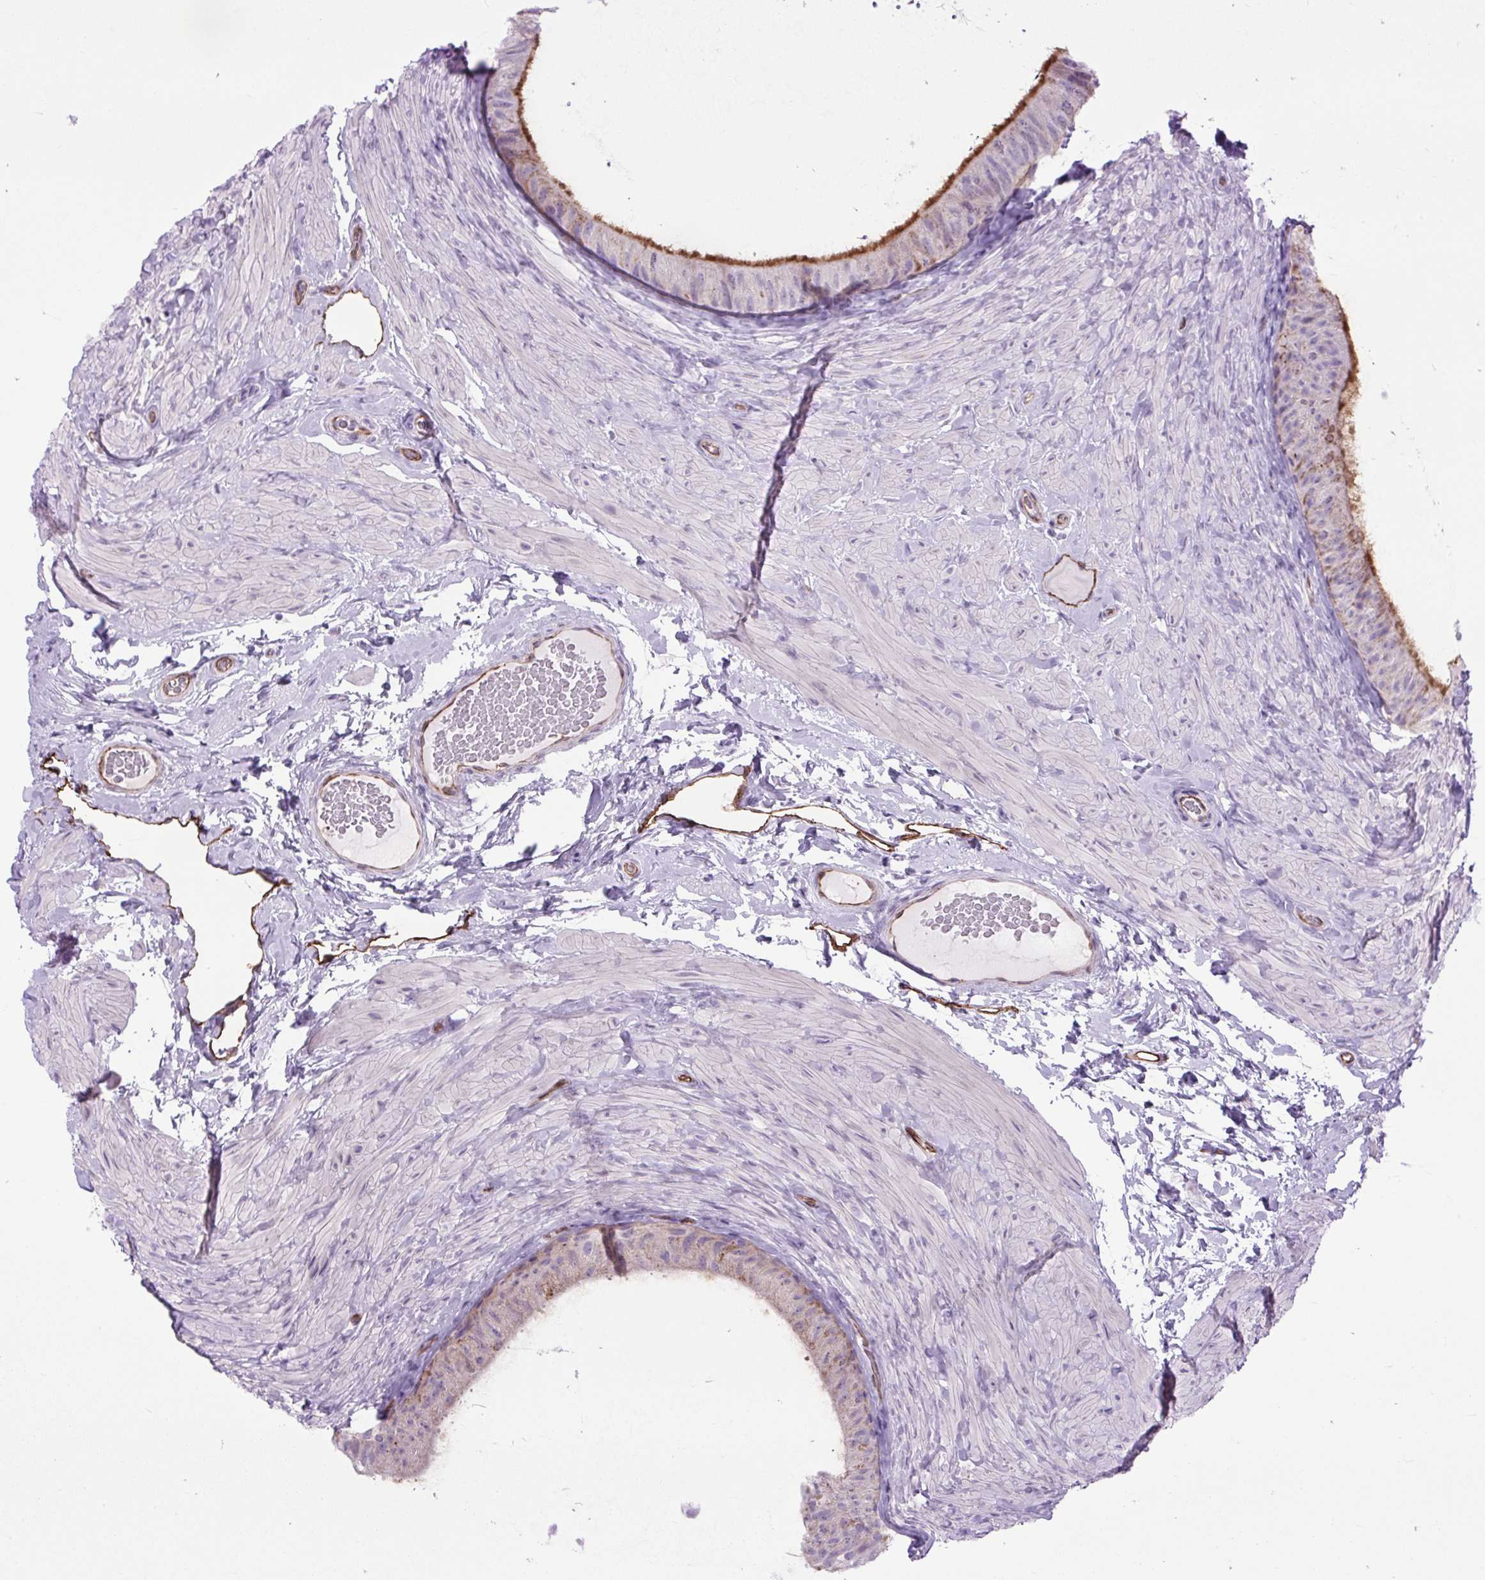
{"staining": {"intensity": "moderate", "quantity": "<25%", "location": "cytoplasmic/membranous"}, "tissue": "epididymis", "cell_type": "Glandular cells", "image_type": "normal", "snomed": [{"axis": "morphology", "description": "Normal tissue, NOS"}, {"axis": "topography", "description": "Epididymis, spermatic cord, NOS"}, {"axis": "topography", "description": "Epididymis"}], "caption": "IHC of normal human epididymis exhibits low levels of moderate cytoplasmic/membranous positivity in about <25% of glandular cells.", "gene": "RNASE10", "patient": {"sex": "male", "age": 31}}